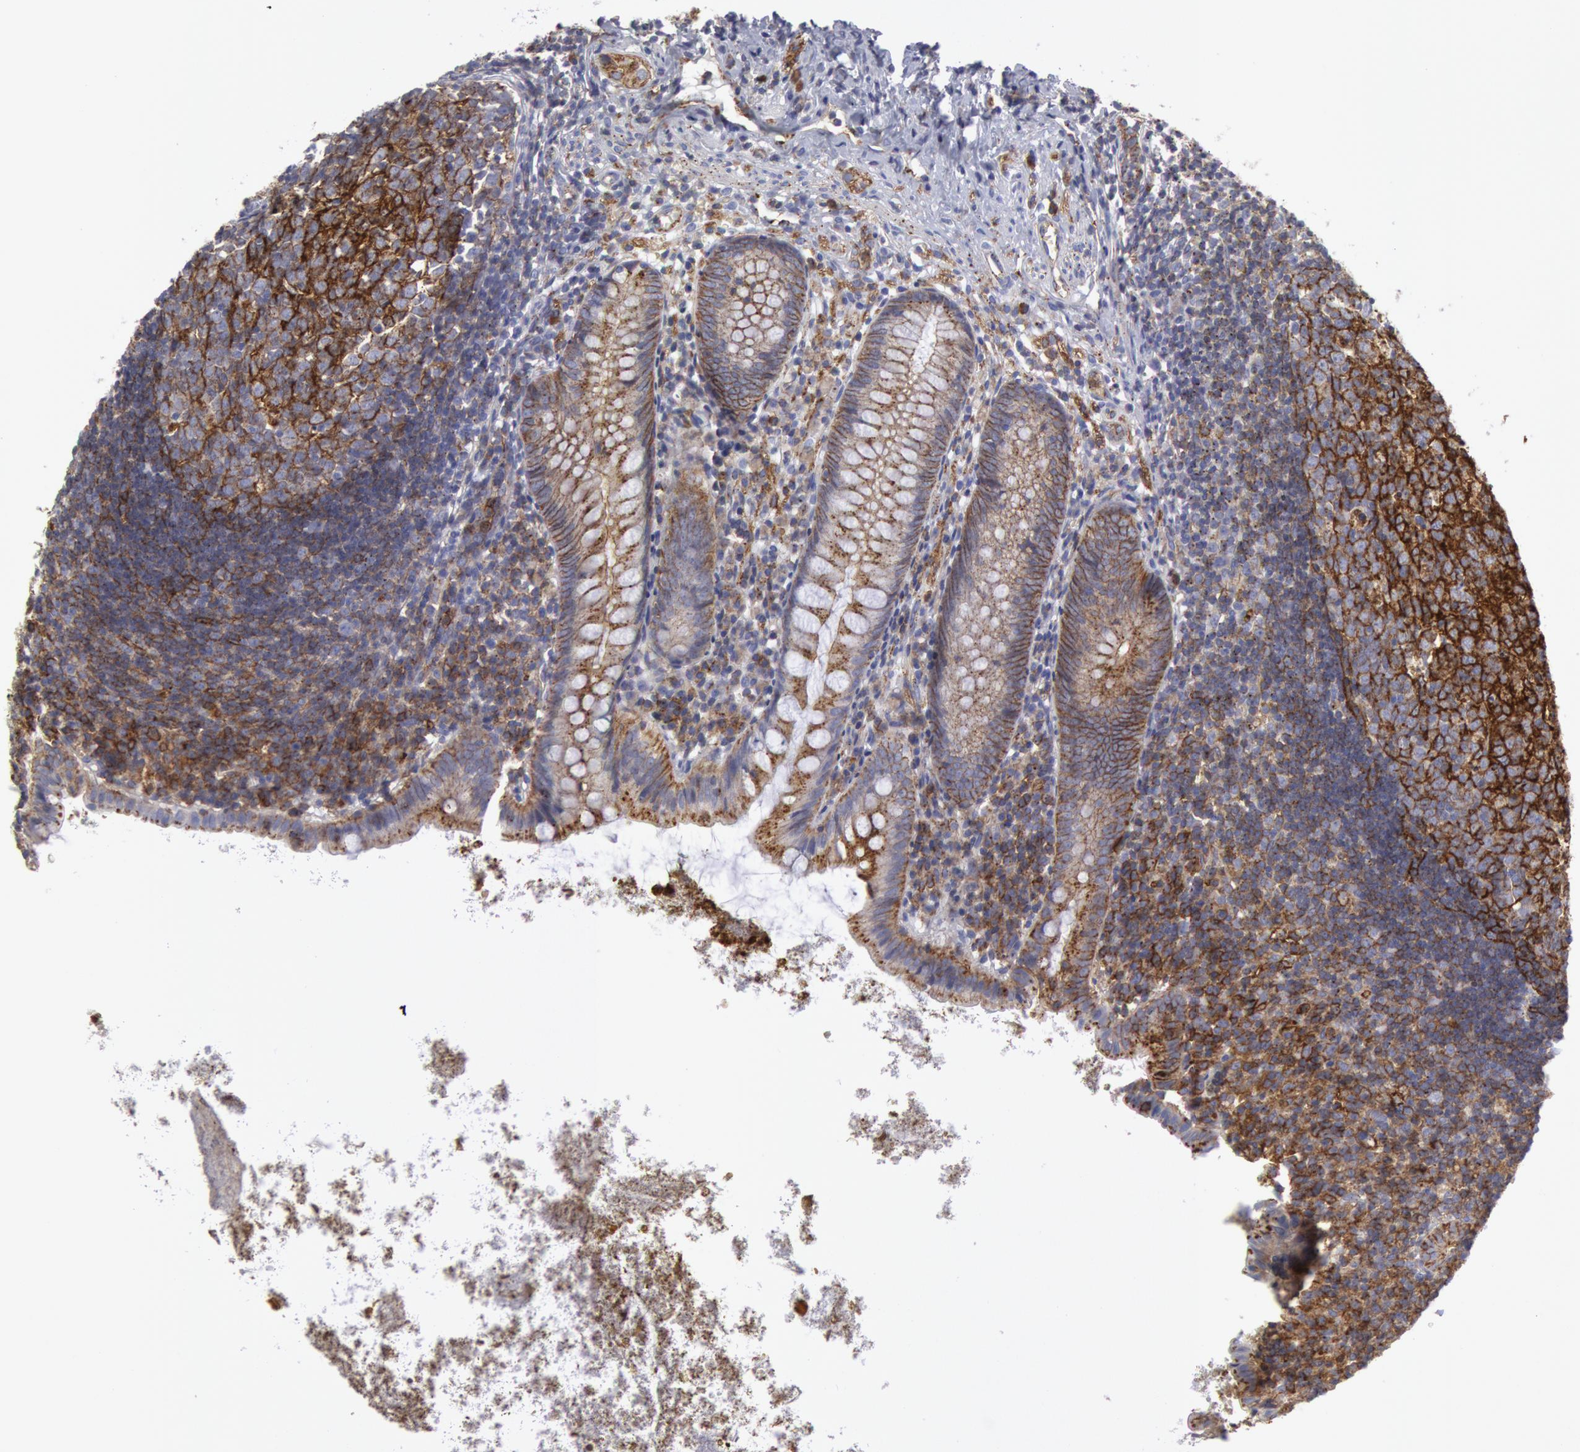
{"staining": {"intensity": "weak", "quantity": "25%-75%", "location": "cytoplasmic/membranous"}, "tissue": "appendix", "cell_type": "Glandular cells", "image_type": "normal", "snomed": [{"axis": "morphology", "description": "Normal tissue, NOS"}, {"axis": "topography", "description": "Appendix"}], "caption": "Protein analysis of normal appendix demonstrates weak cytoplasmic/membranous expression in about 25%-75% of glandular cells. (IHC, brightfield microscopy, high magnification).", "gene": "FLOT1", "patient": {"sex": "female", "age": 9}}